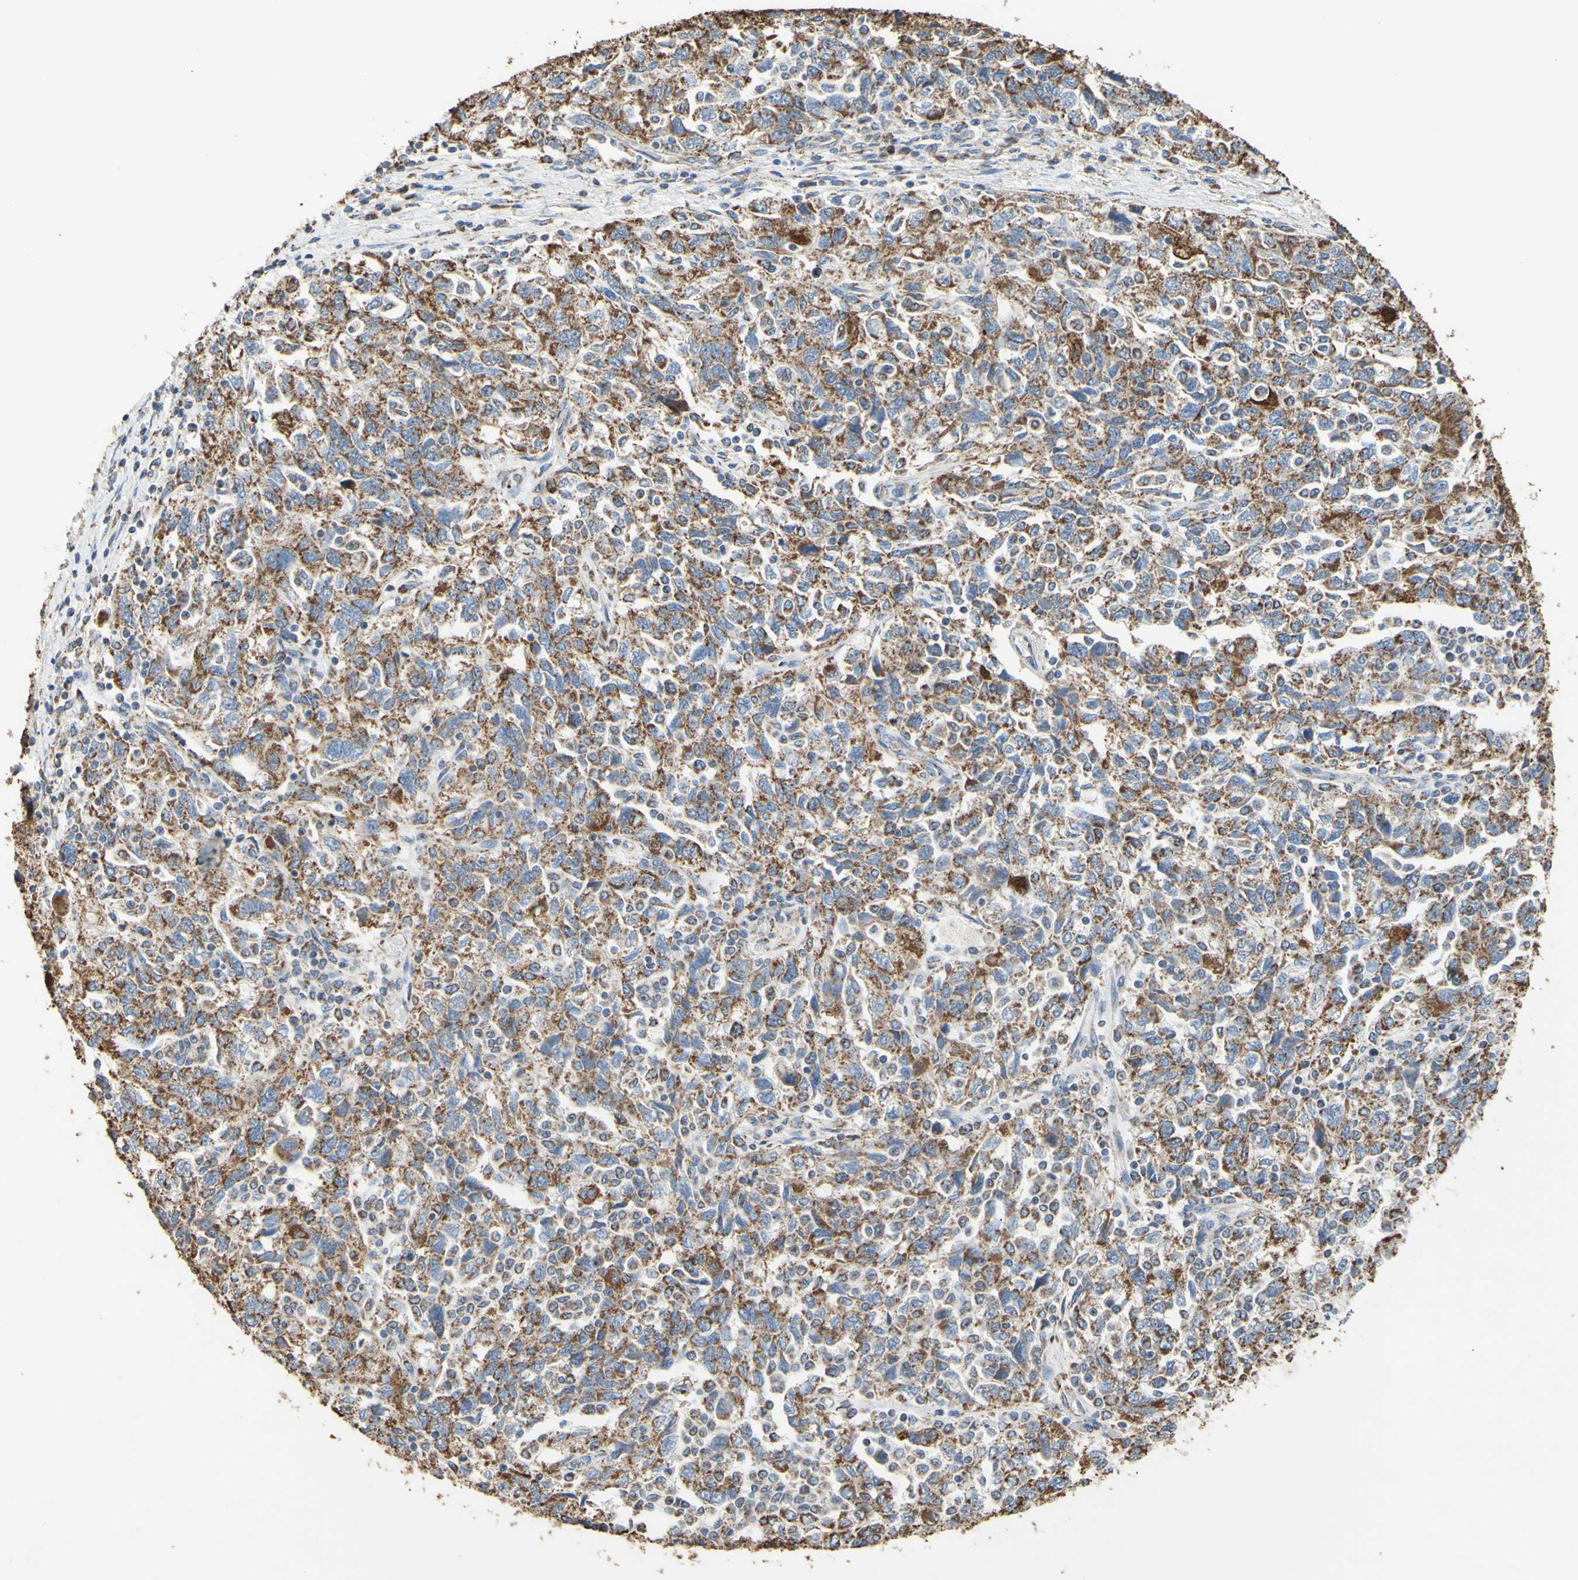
{"staining": {"intensity": "moderate", "quantity": "25%-75%", "location": "cytoplasmic/membranous"}, "tissue": "ovarian cancer", "cell_type": "Tumor cells", "image_type": "cancer", "snomed": [{"axis": "morphology", "description": "Carcinoma, NOS"}, {"axis": "morphology", "description": "Cystadenocarcinoma, serous, NOS"}, {"axis": "topography", "description": "Ovary"}], "caption": "Ovarian serous cystadenocarcinoma stained with immunohistochemistry (IHC) displays moderate cytoplasmic/membranous expression in approximately 25%-75% of tumor cells.", "gene": "CMKLR2", "patient": {"sex": "female", "age": 69}}